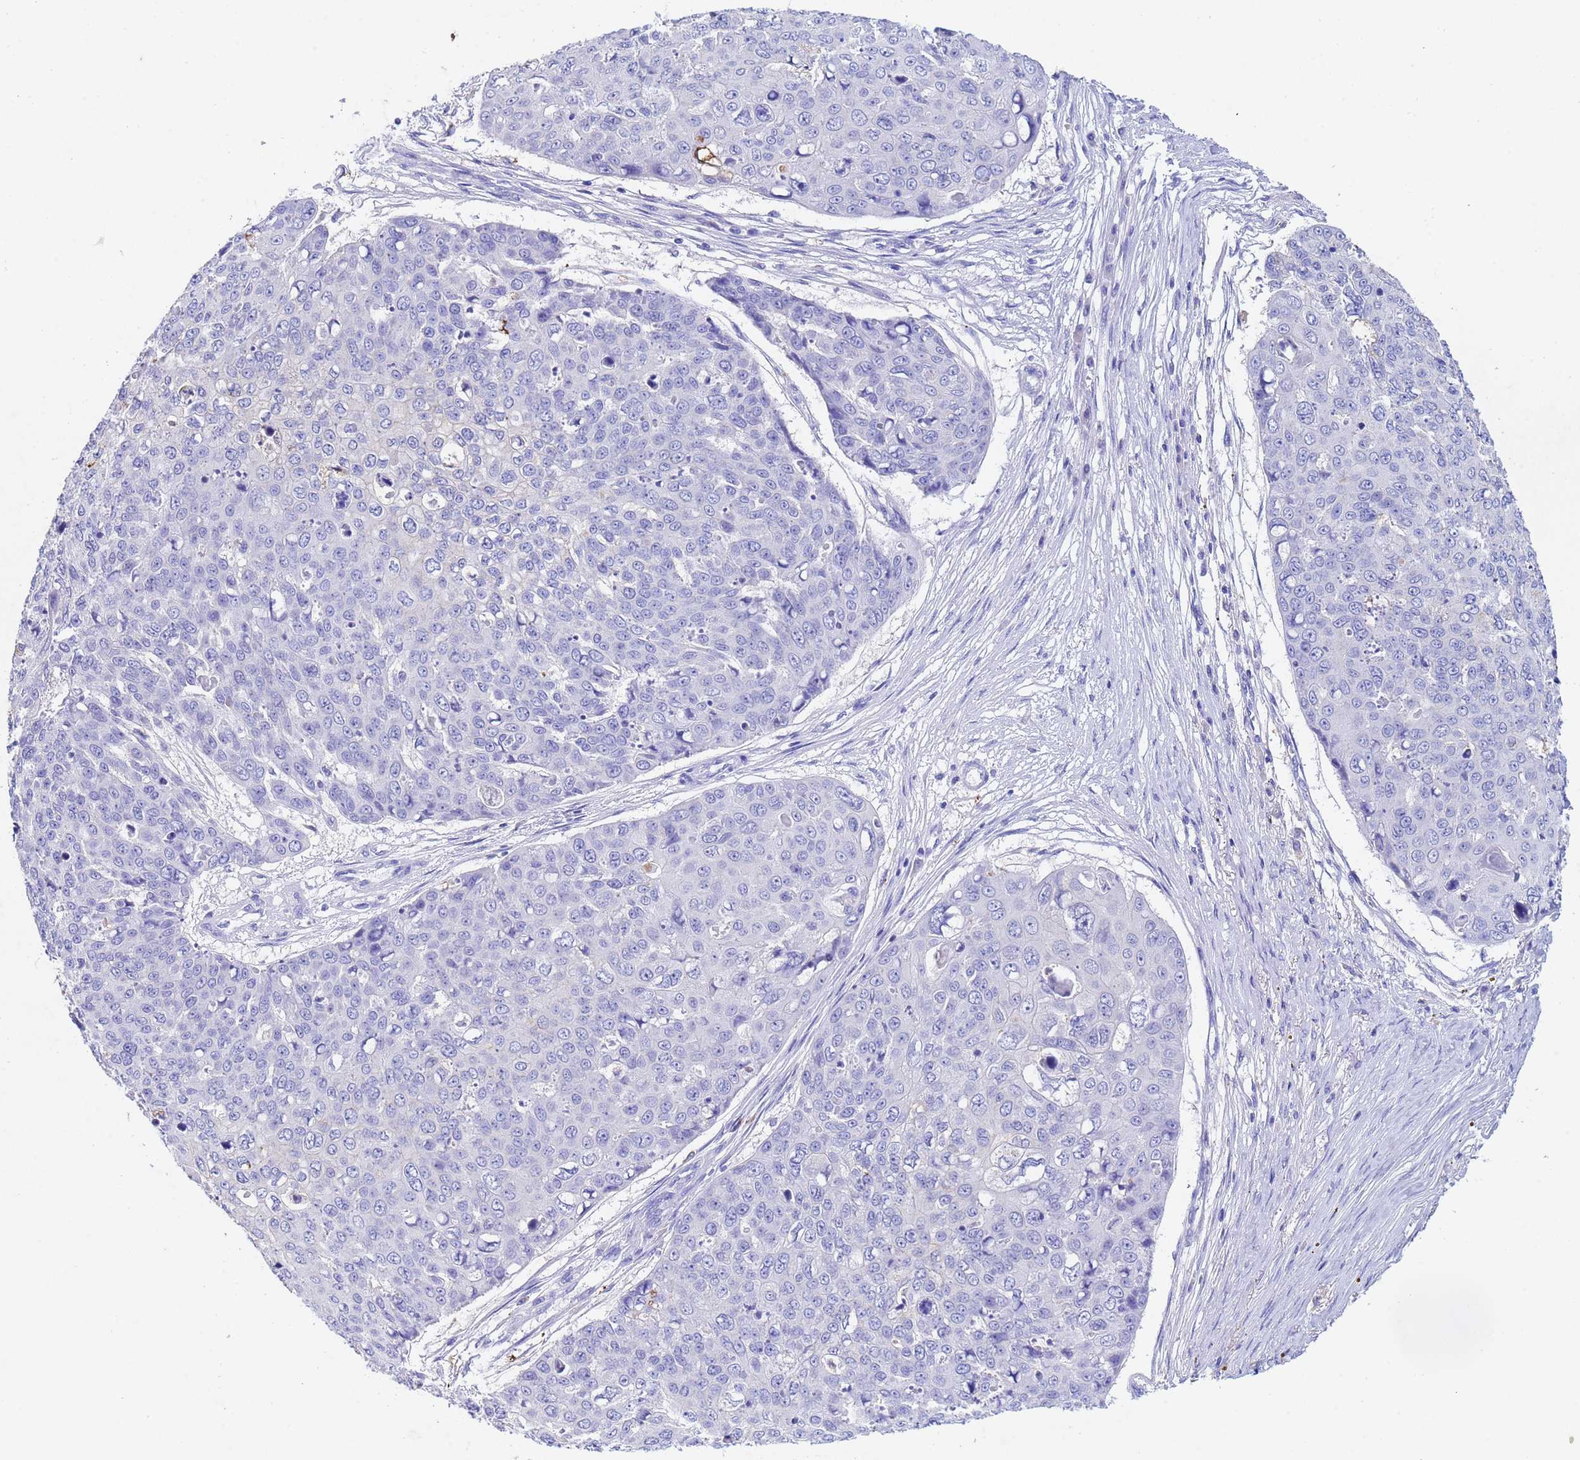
{"staining": {"intensity": "weak", "quantity": "<25%", "location": "cytoplasmic/membranous"}, "tissue": "skin cancer", "cell_type": "Tumor cells", "image_type": "cancer", "snomed": [{"axis": "morphology", "description": "Squamous cell carcinoma, NOS"}, {"axis": "topography", "description": "Skin"}], "caption": "IHC of human skin cancer exhibits no staining in tumor cells.", "gene": "CSTB", "patient": {"sex": "male", "age": 71}}